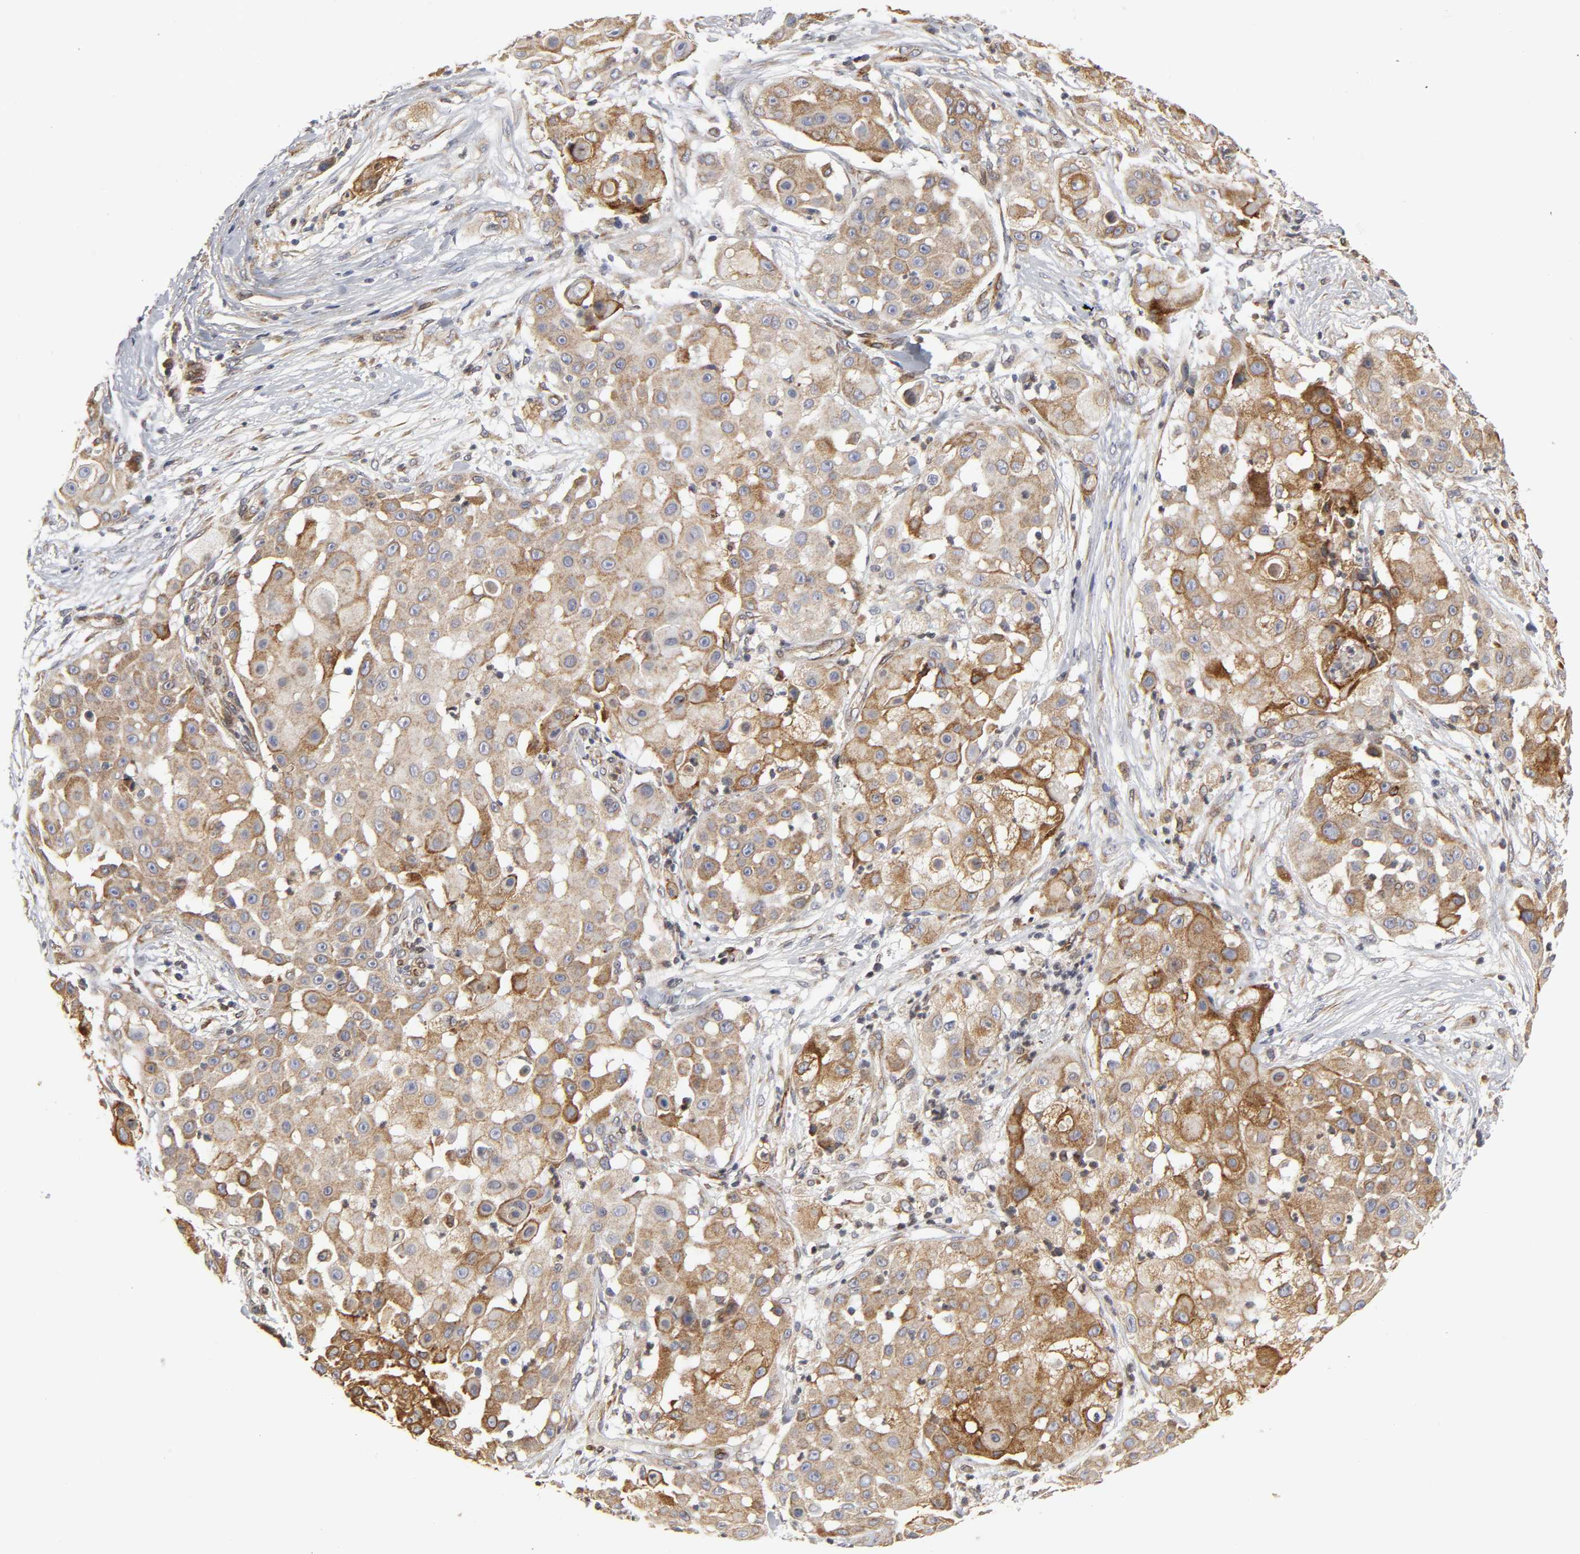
{"staining": {"intensity": "moderate", "quantity": ">75%", "location": "cytoplasmic/membranous"}, "tissue": "skin cancer", "cell_type": "Tumor cells", "image_type": "cancer", "snomed": [{"axis": "morphology", "description": "Squamous cell carcinoma, NOS"}, {"axis": "topography", "description": "Skin"}], "caption": "Human skin cancer (squamous cell carcinoma) stained with a protein marker displays moderate staining in tumor cells.", "gene": "POR", "patient": {"sex": "female", "age": 57}}